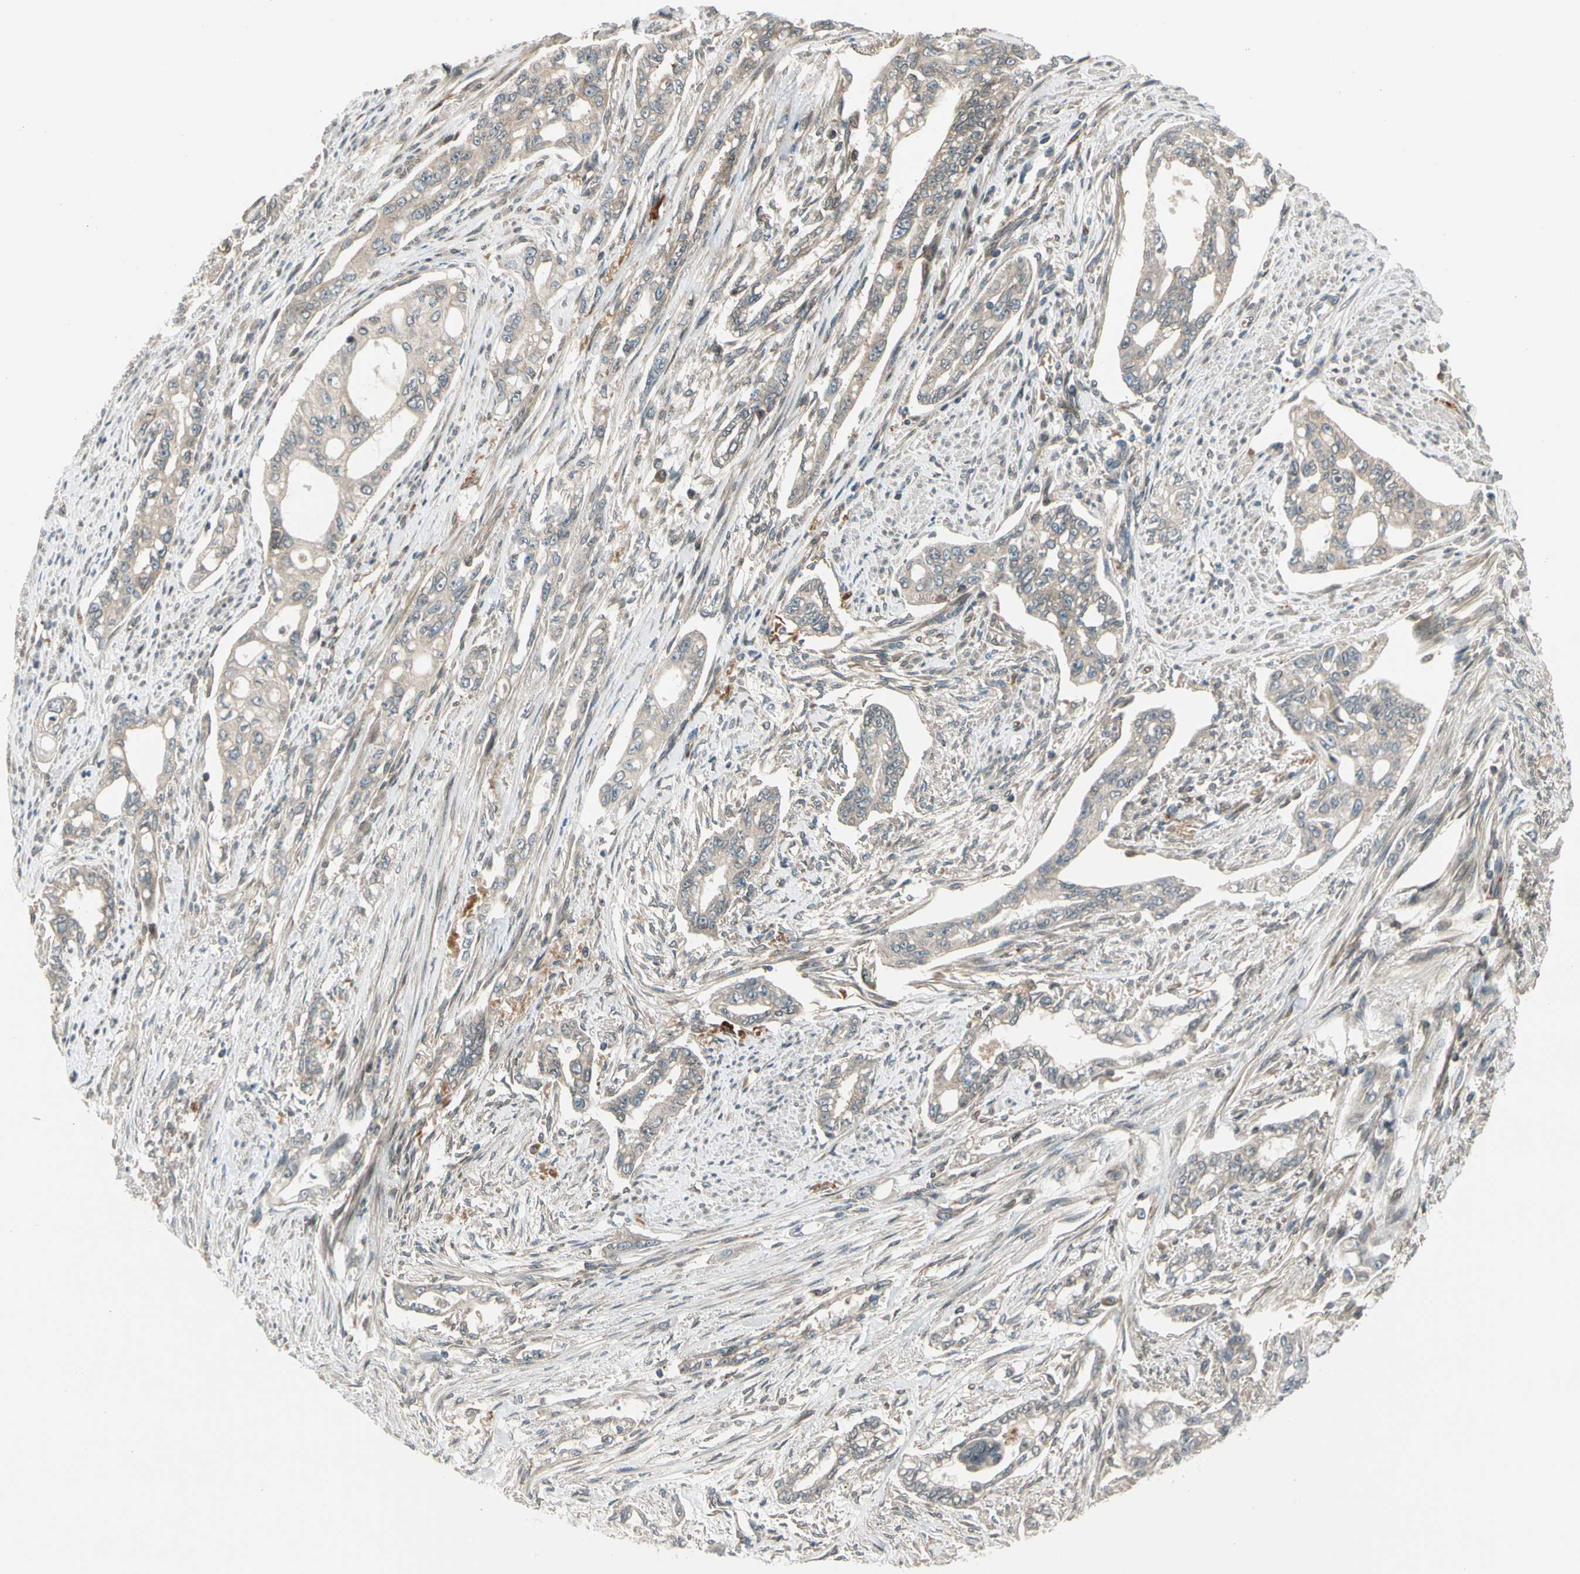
{"staining": {"intensity": "weak", "quantity": "25%-75%", "location": "cytoplasmic/membranous"}, "tissue": "pancreatic cancer", "cell_type": "Tumor cells", "image_type": "cancer", "snomed": [{"axis": "morphology", "description": "Normal tissue, NOS"}, {"axis": "topography", "description": "Pancreas"}], "caption": "Immunohistochemistry image of pancreatic cancer stained for a protein (brown), which reveals low levels of weak cytoplasmic/membranous expression in about 25%-75% of tumor cells.", "gene": "TRIO", "patient": {"sex": "male", "age": 42}}